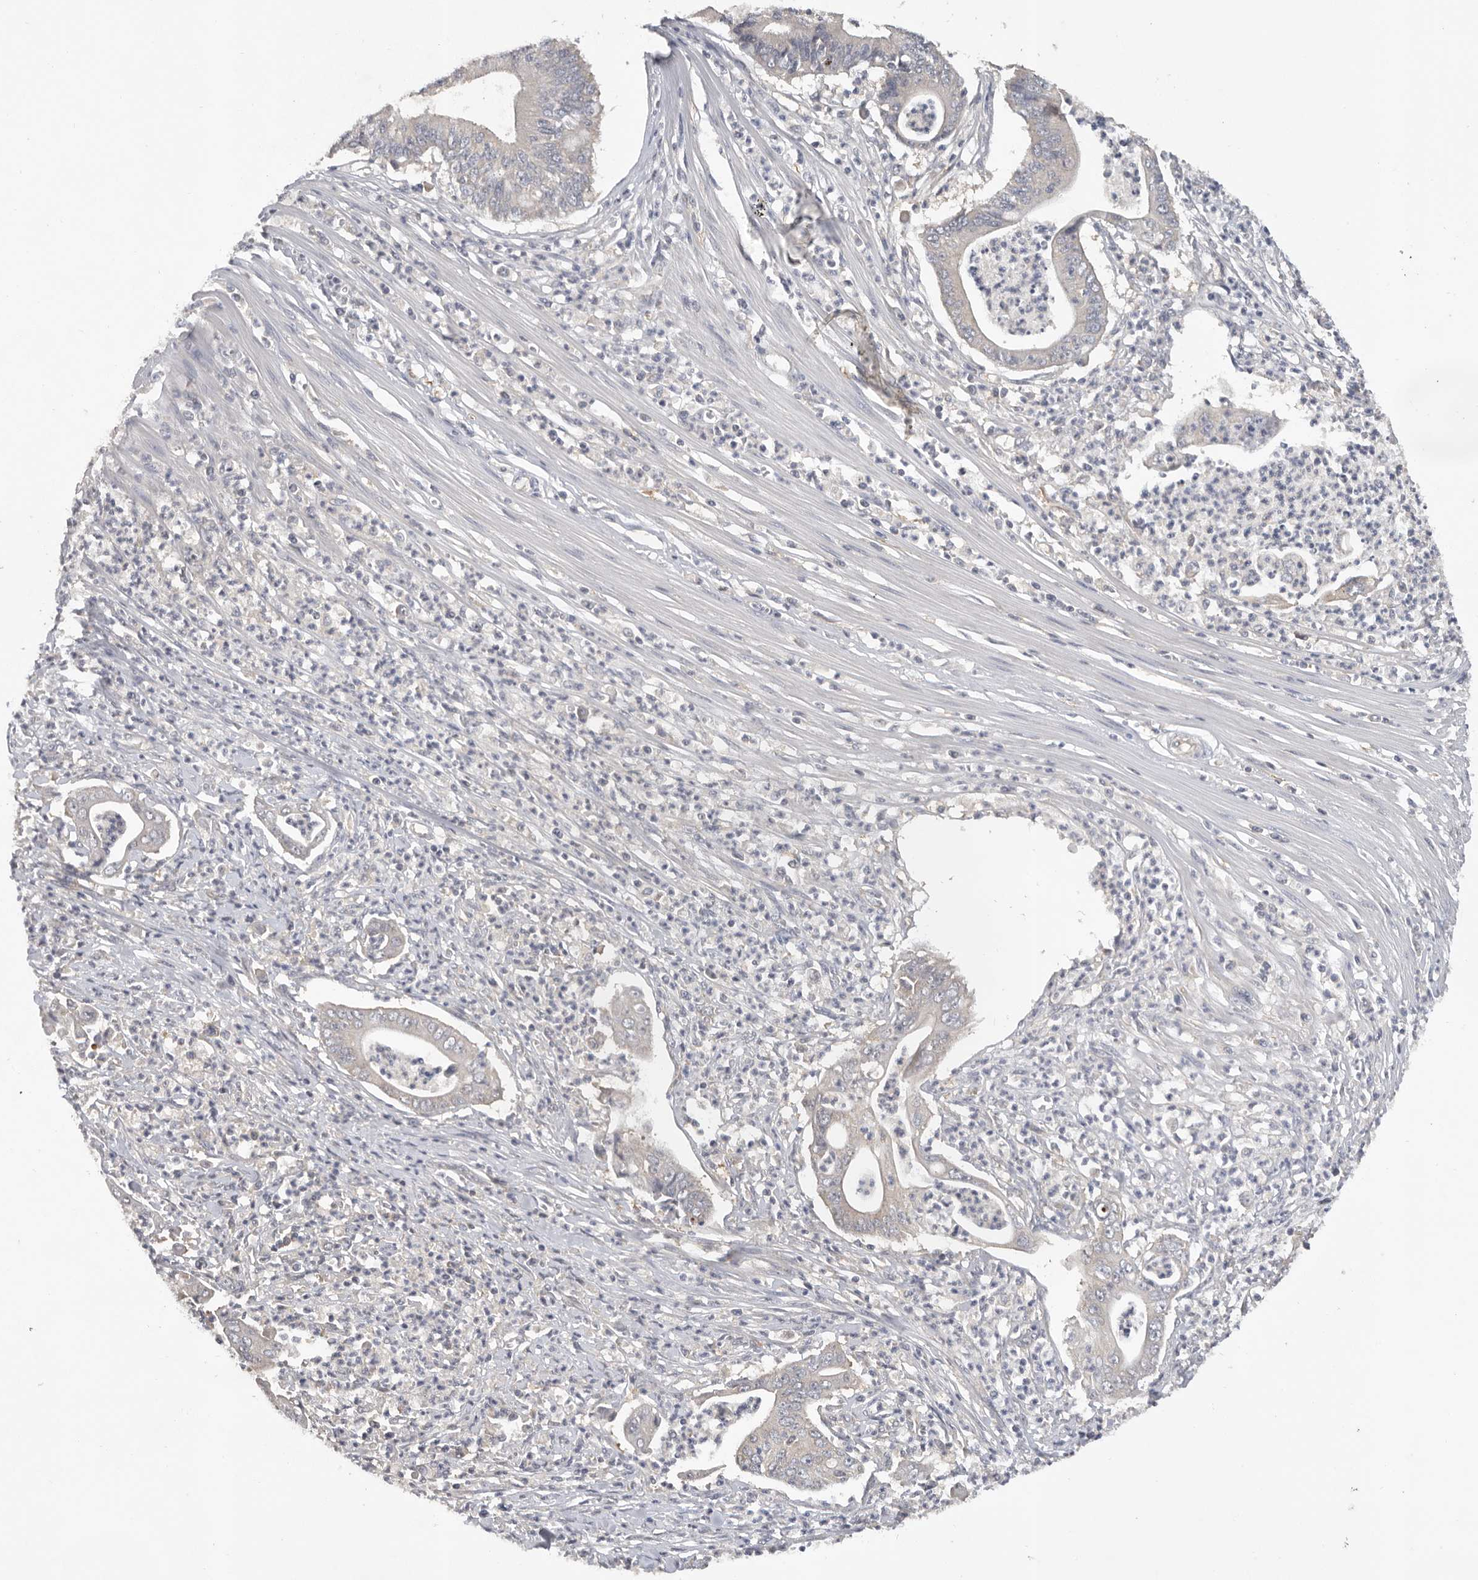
{"staining": {"intensity": "negative", "quantity": "none", "location": "none"}, "tissue": "pancreatic cancer", "cell_type": "Tumor cells", "image_type": "cancer", "snomed": [{"axis": "morphology", "description": "Adenocarcinoma, NOS"}, {"axis": "topography", "description": "Pancreas"}], "caption": "This is a image of immunohistochemistry staining of pancreatic cancer, which shows no positivity in tumor cells.", "gene": "PPP1R42", "patient": {"sex": "male", "age": 69}}